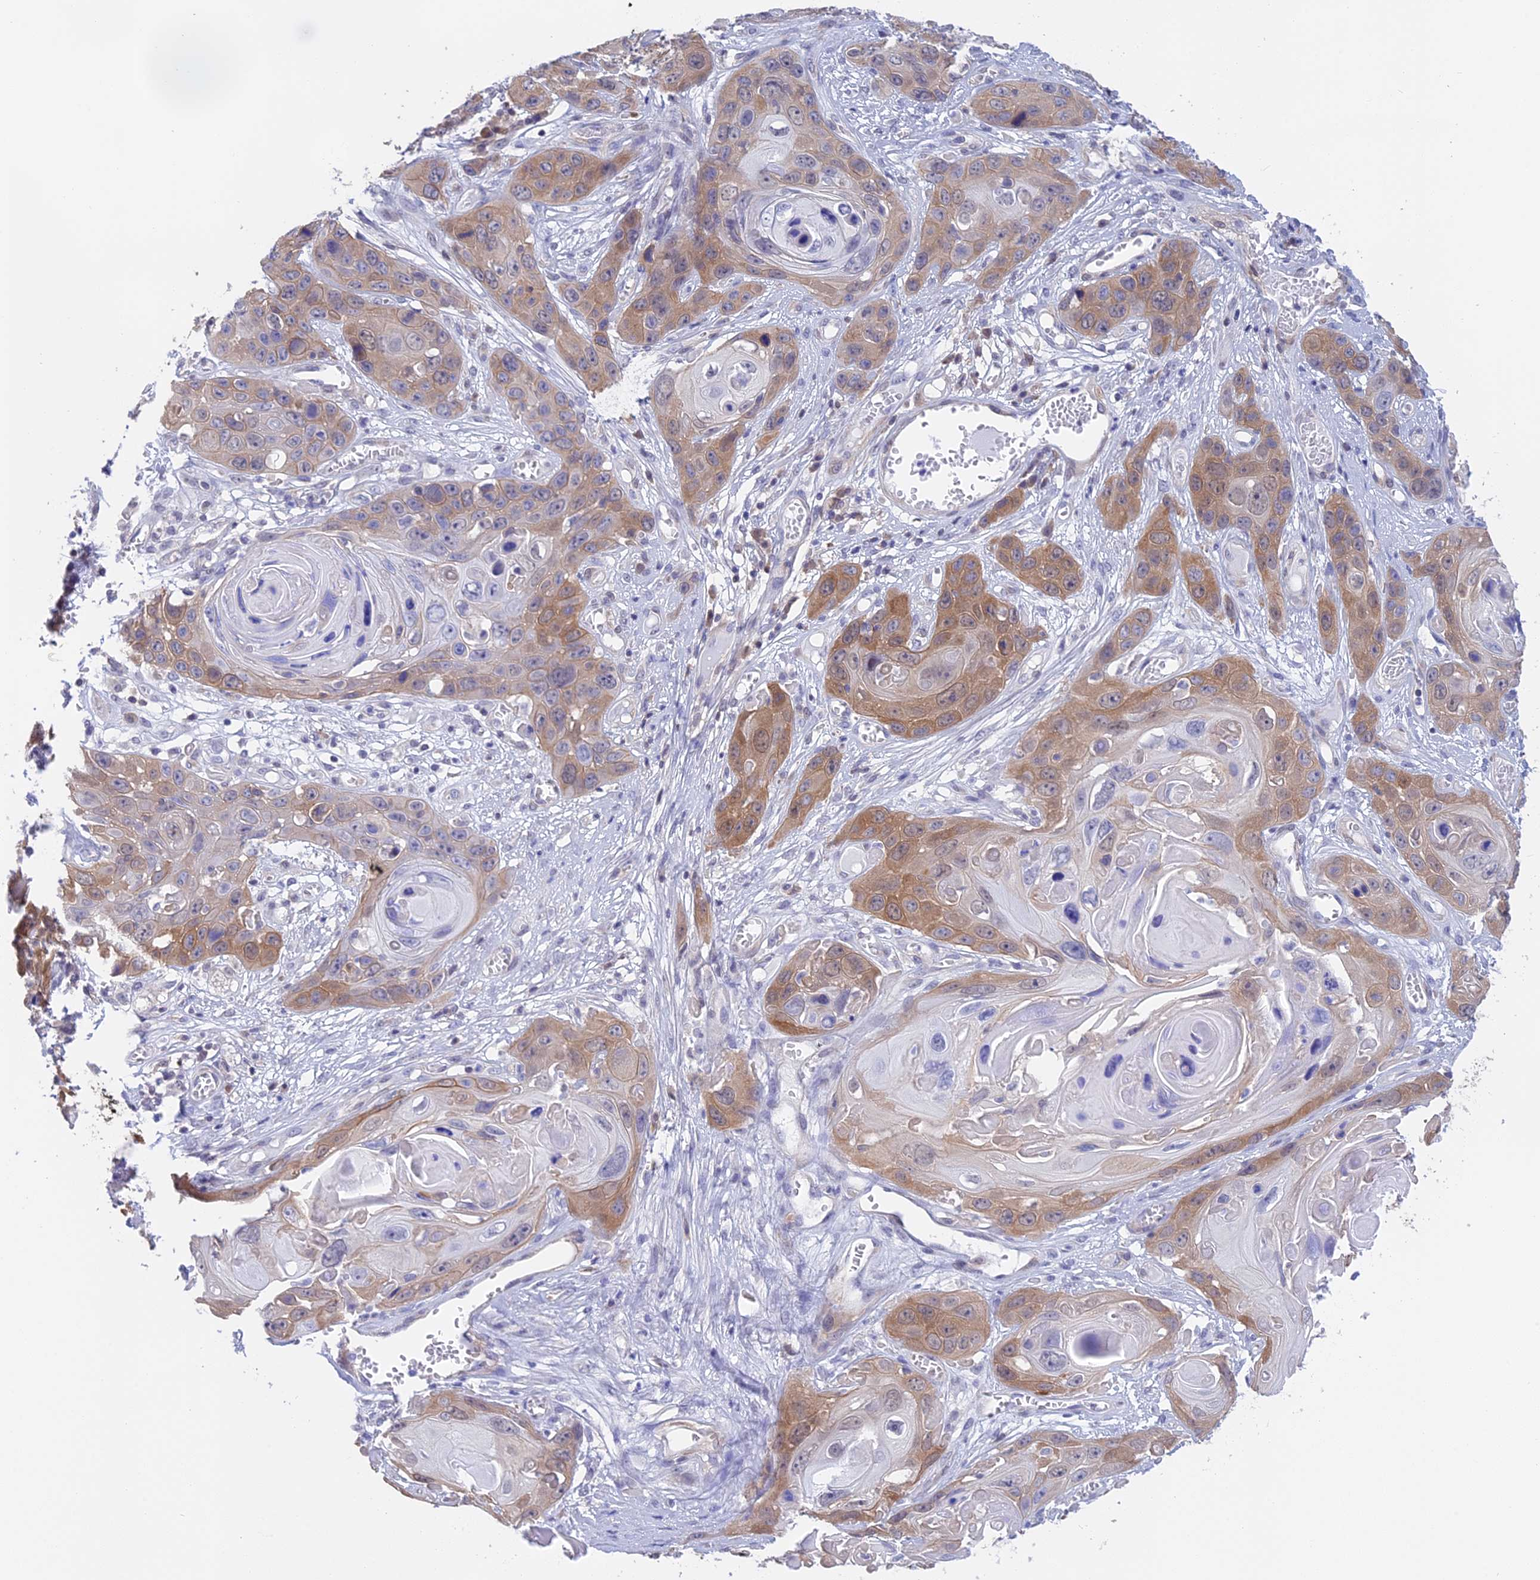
{"staining": {"intensity": "moderate", "quantity": "<25%", "location": "cytoplasmic/membranous"}, "tissue": "skin cancer", "cell_type": "Tumor cells", "image_type": "cancer", "snomed": [{"axis": "morphology", "description": "Squamous cell carcinoma, NOS"}, {"axis": "topography", "description": "Skin"}], "caption": "Human skin cancer (squamous cell carcinoma) stained for a protein (brown) reveals moderate cytoplasmic/membranous positive staining in approximately <25% of tumor cells.", "gene": "STUB1", "patient": {"sex": "male", "age": 55}}